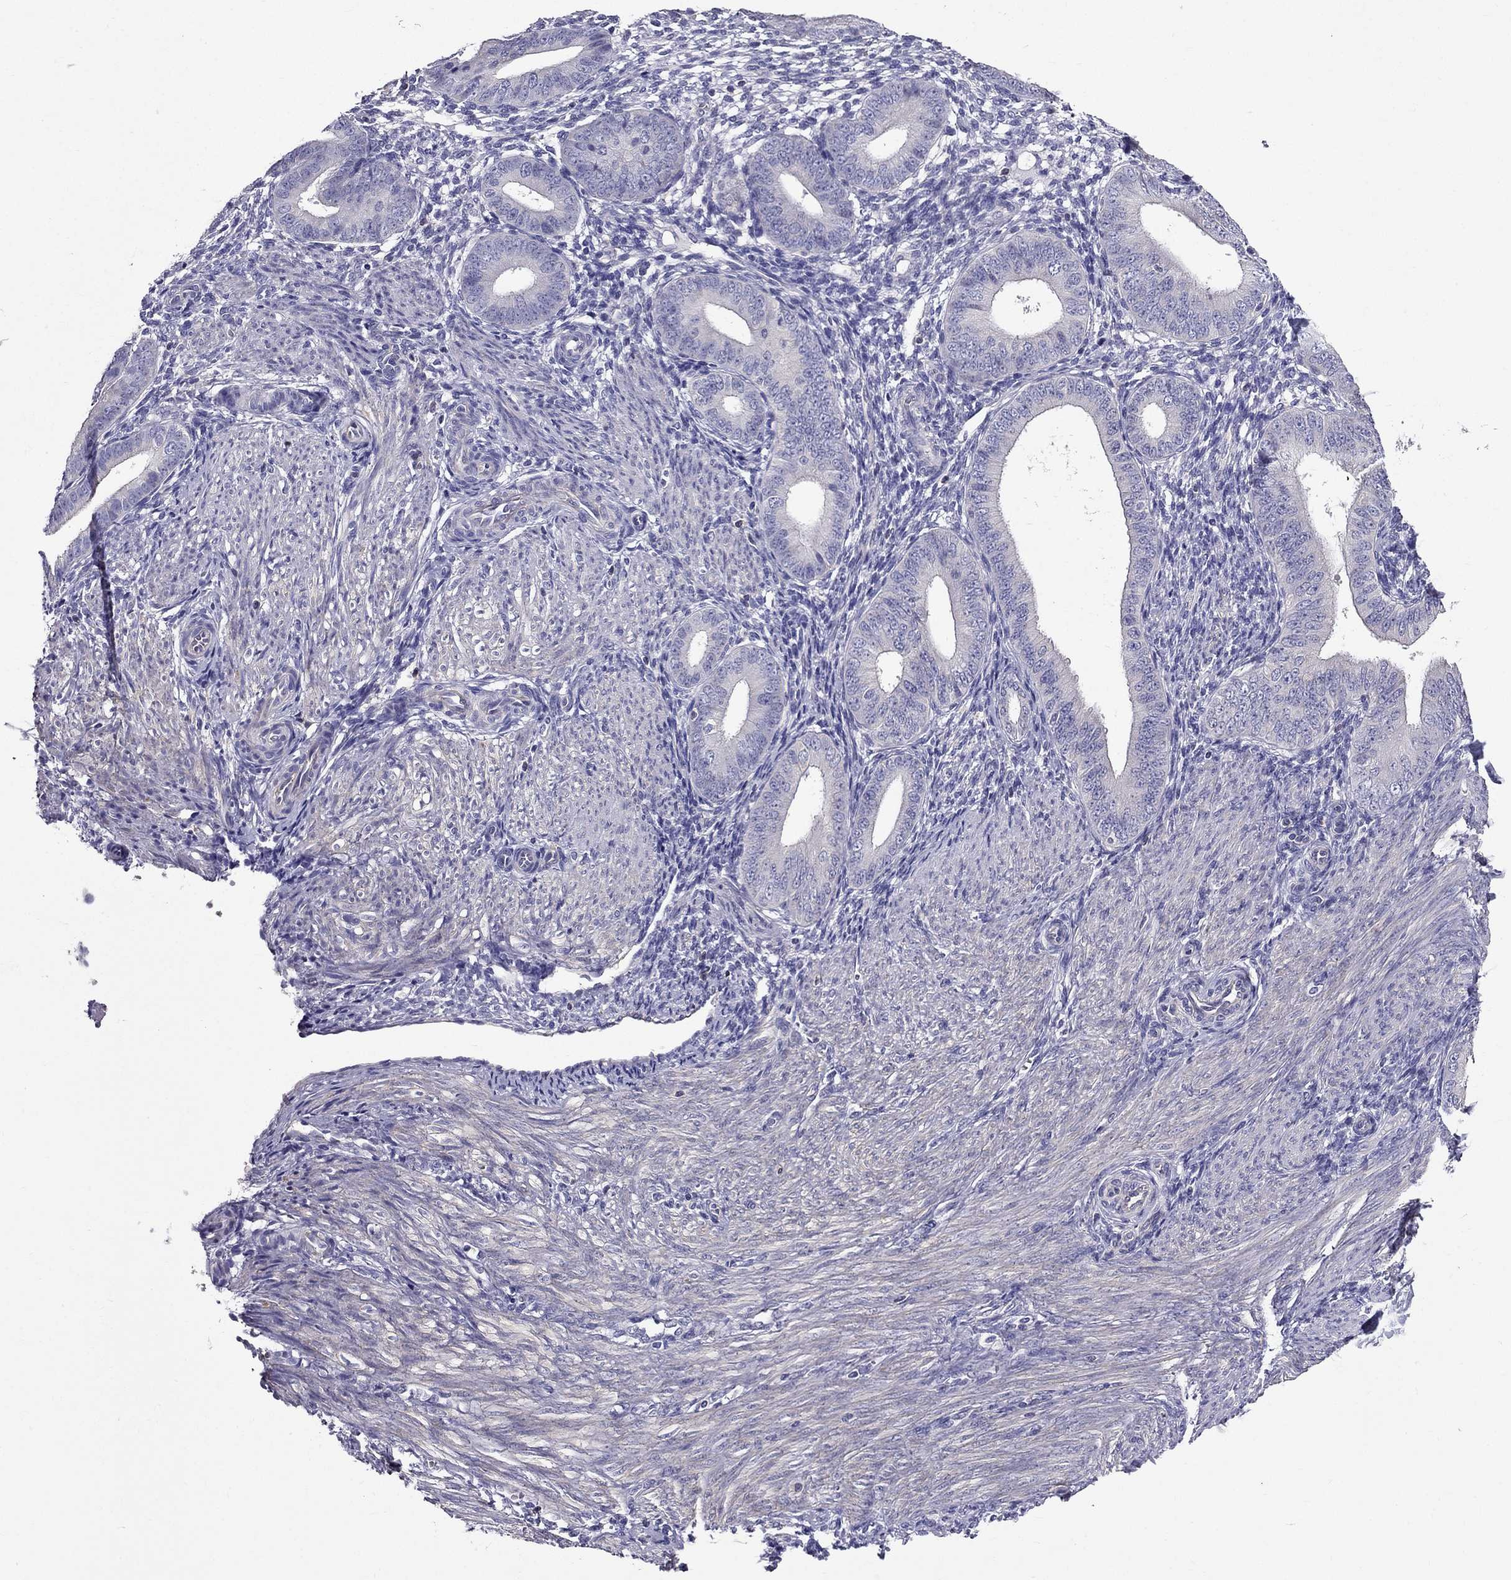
{"staining": {"intensity": "negative", "quantity": "none", "location": "none"}, "tissue": "endometrium", "cell_type": "Cells in endometrial stroma", "image_type": "normal", "snomed": [{"axis": "morphology", "description": "Normal tissue, NOS"}, {"axis": "topography", "description": "Endometrium"}], "caption": "Cells in endometrial stroma show no significant protein staining in benign endometrium. Nuclei are stained in blue.", "gene": "AAK1", "patient": {"sex": "female", "age": 39}}